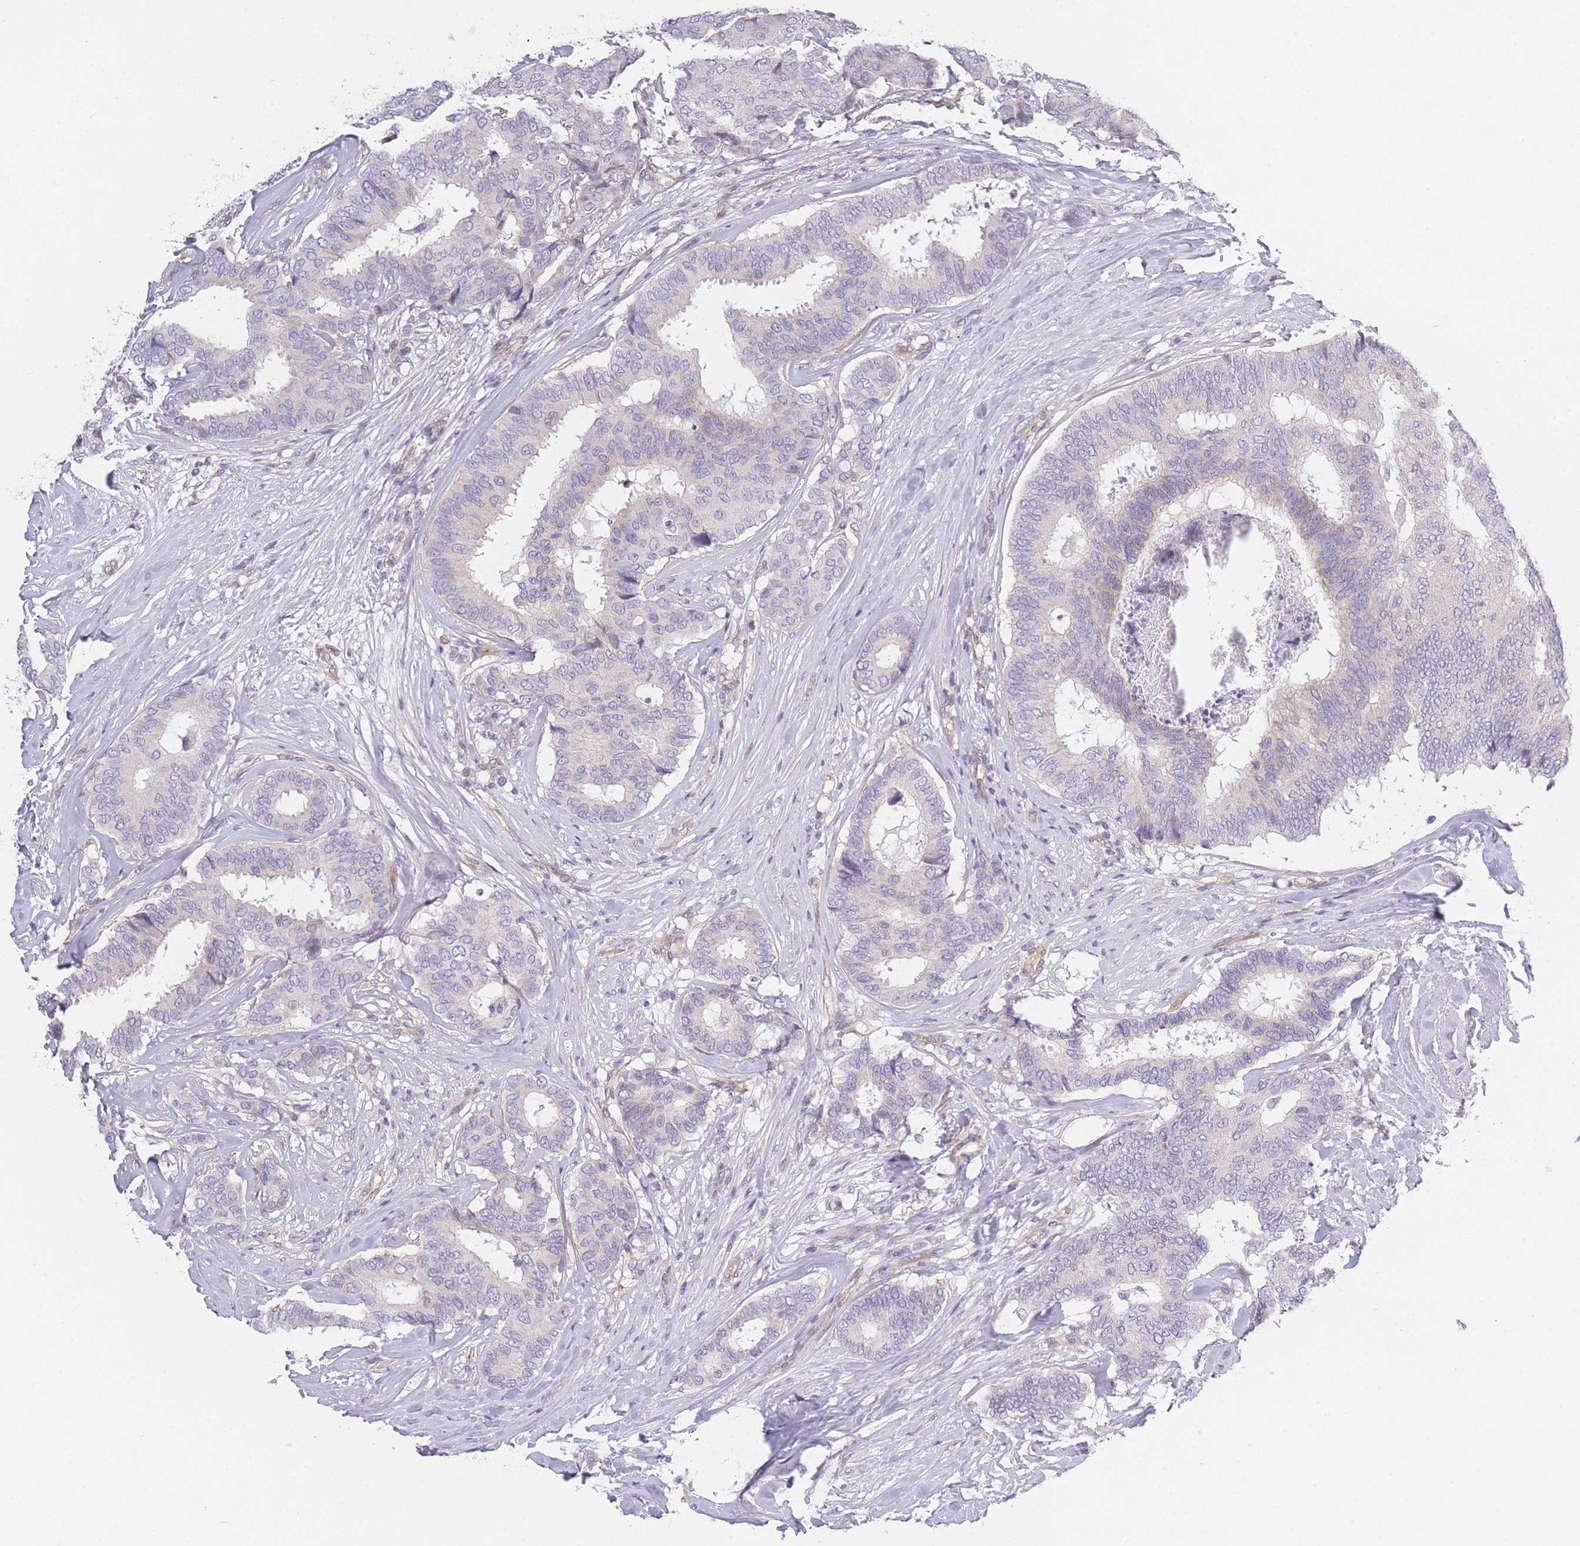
{"staining": {"intensity": "negative", "quantity": "none", "location": "none"}, "tissue": "breast cancer", "cell_type": "Tumor cells", "image_type": "cancer", "snomed": [{"axis": "morphology", "description": "Duct carcinoma"}, {"axis": "topography", "description": "Breast"}], "caption": "DAB (3,3'-diaminobenzidine) immunohistochemical staining of breast cancer exhibits no significant positivity in tumor cells.", "gene": "SLC7A6", "patient": {"sex": "female", "age": 75}}